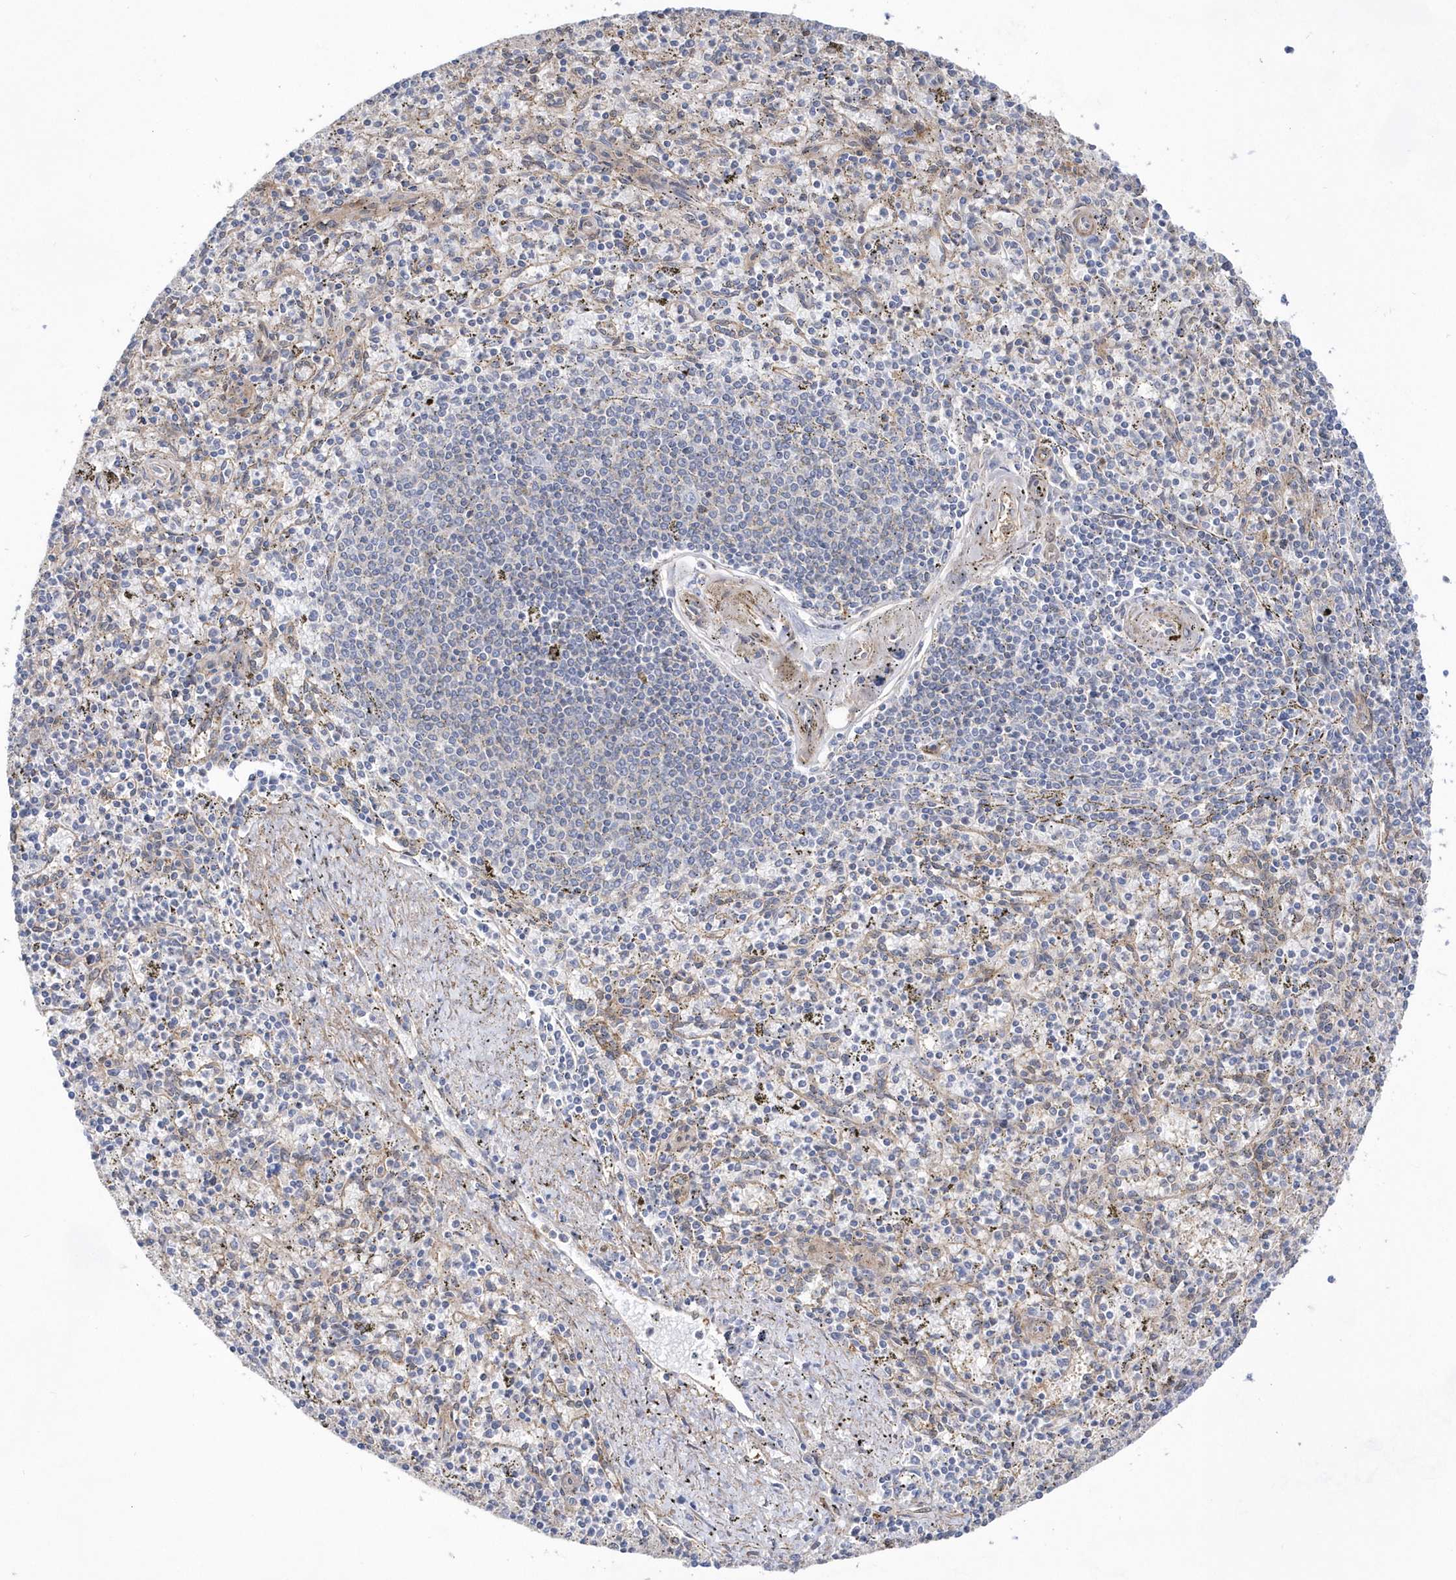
{"staining": {"intensity": "negative", "quantity": "none", "location": "none"}, "tissue": "spleen", "cell_type": "Cells in red pulp", "image_type": "normal", "snomed": [{"axis": "morphology", "description": "Normal tissue, NOS"}, {"axis": "topography", "description": "Spleen"}], "caption": "Immunohistochemical staining of benign human spleen displays no significant staining in cells in red pulp. (Brightfield microscopy of DAB (3,3'-diaminobenzidine) immunohistochemistry (IHC) at high magnification).", "gene": "BDH2", "patient": {"sex": "male", "age": 72}}